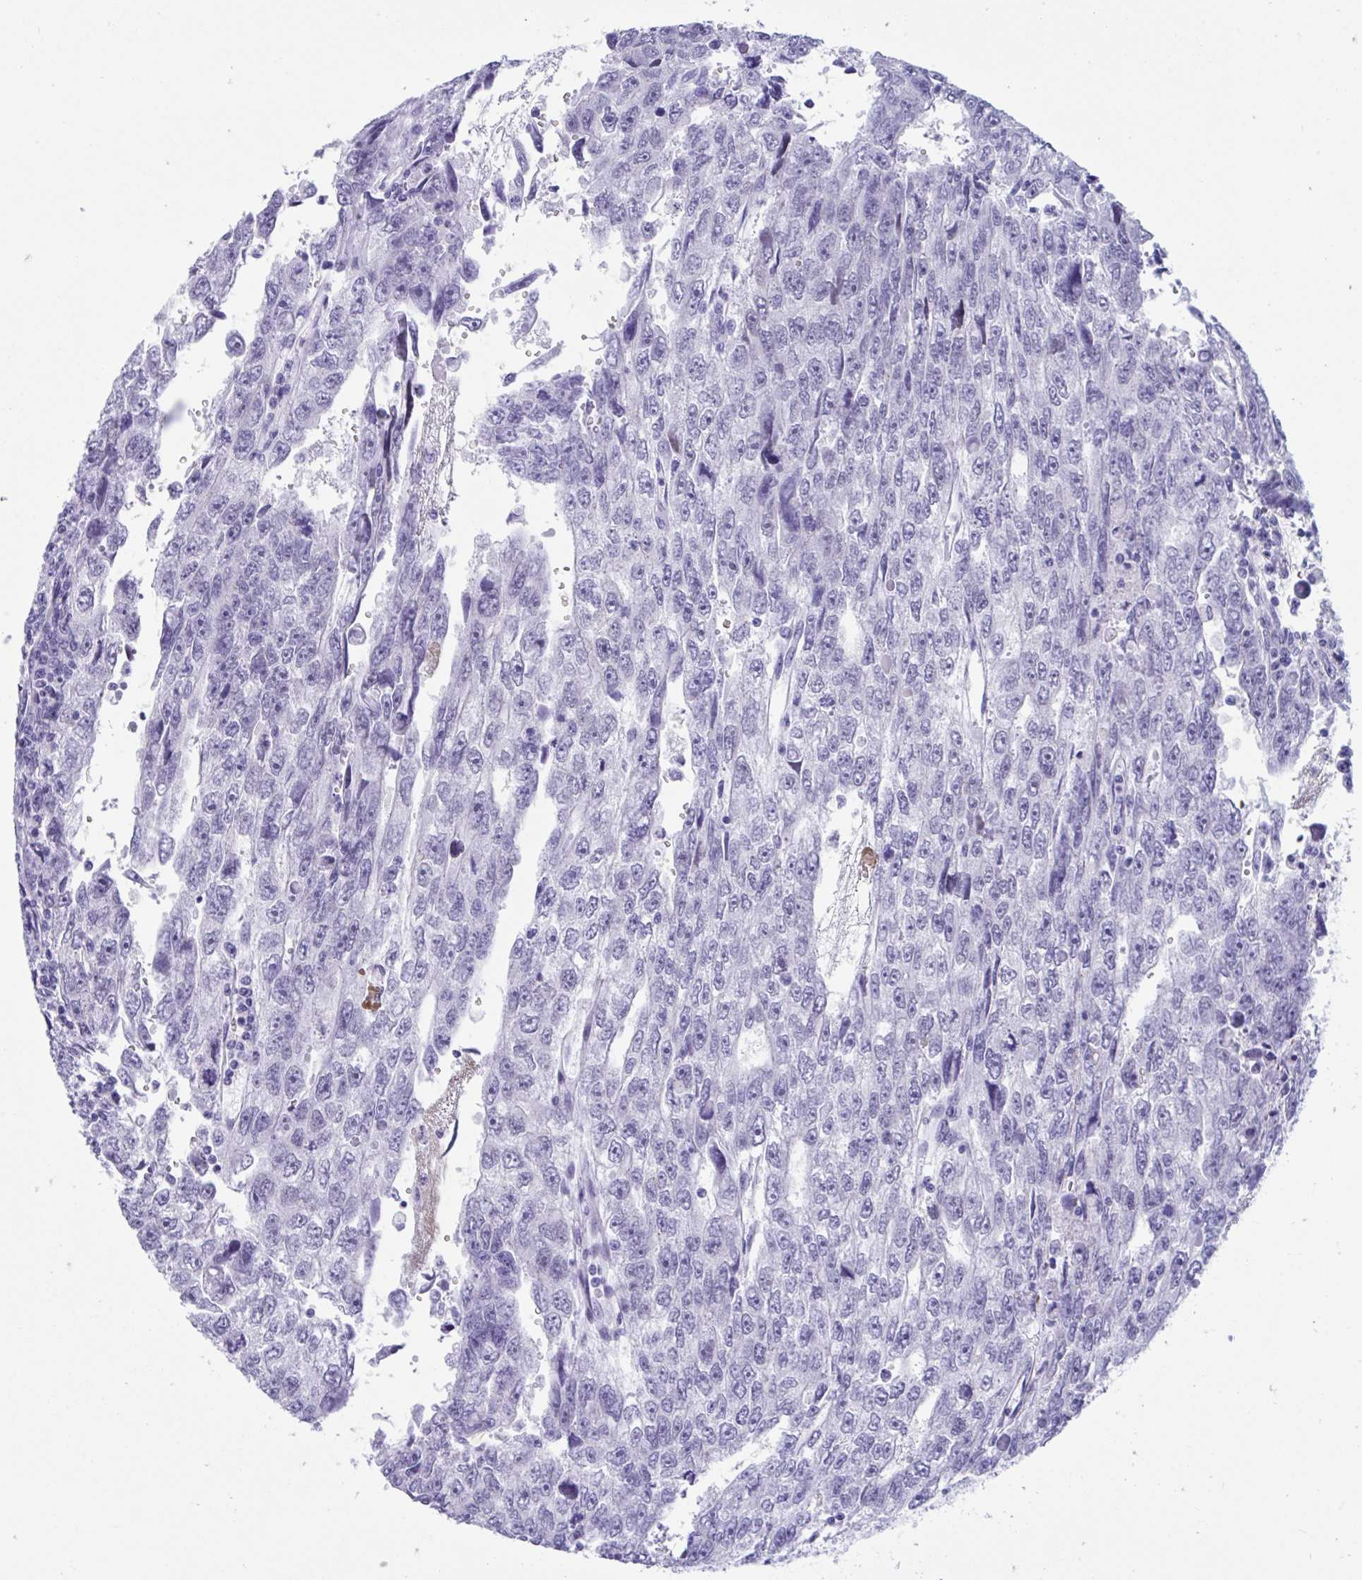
{"staining": {"intensity": "negative", "quantity": "none", "location": "none"}, "tissue": "testis cancer", "cell_type": "Tumor cells", "image_type": "cancer", "snomed": [{"axis": "morphology", "description": "Carcinoma, Embryonal, NOS"}, {"axis": "topography", "description": "Testis"}], "caption": "Immunohistochemistry of human testis cancer exhibits no positivity in tumor cells.", "gene": "TMEM35A", "patient": {"sex": "male", "age": 20}}